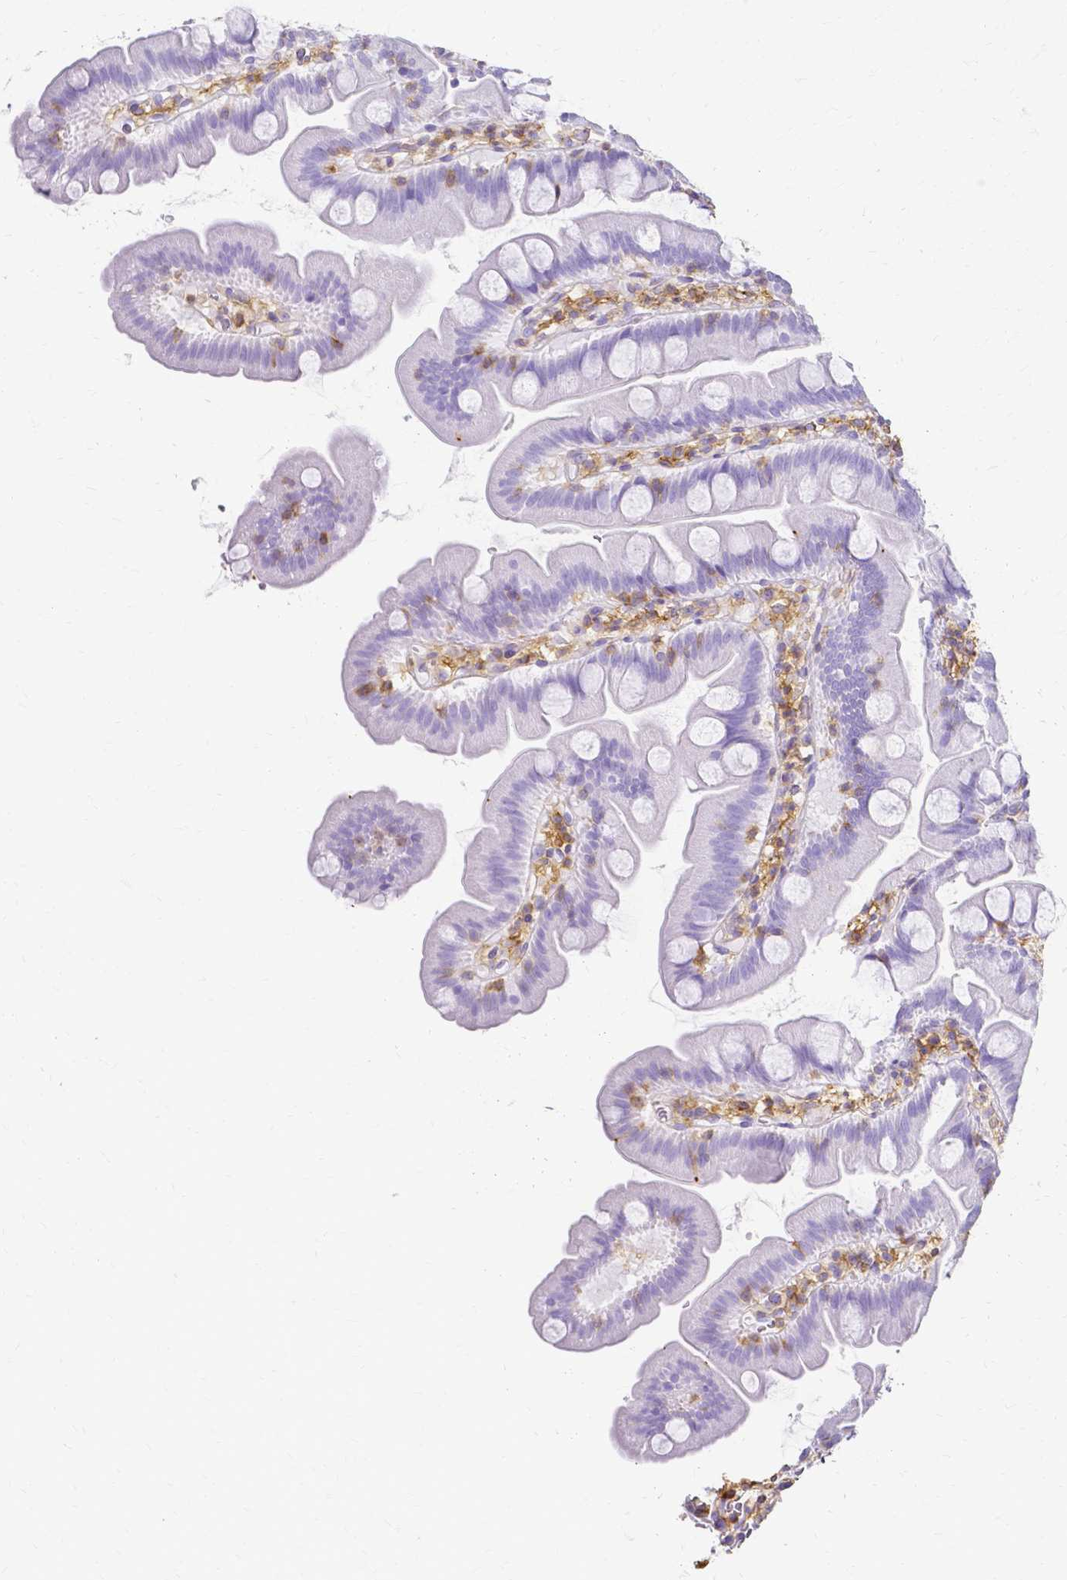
{"staining": {"intensity": "negative", "quantity": "none", "location": "none"}, "tissue": "small intestine", "cell_type": "Glandular cells", "image_type": "normal", "snomed": [{"axis": "morphology", "description": "Normal tissue, NOS"}, {"axis": "topography", "description": "Small intestine"}], "caption": "An immunohistochemistry (IHC) photomicrograph of benign small intestine is shown. There is no staining in glandular cells of small intestine.", "gene": "HSPA12A", "patient": {"sex": "female", "age": 68}}